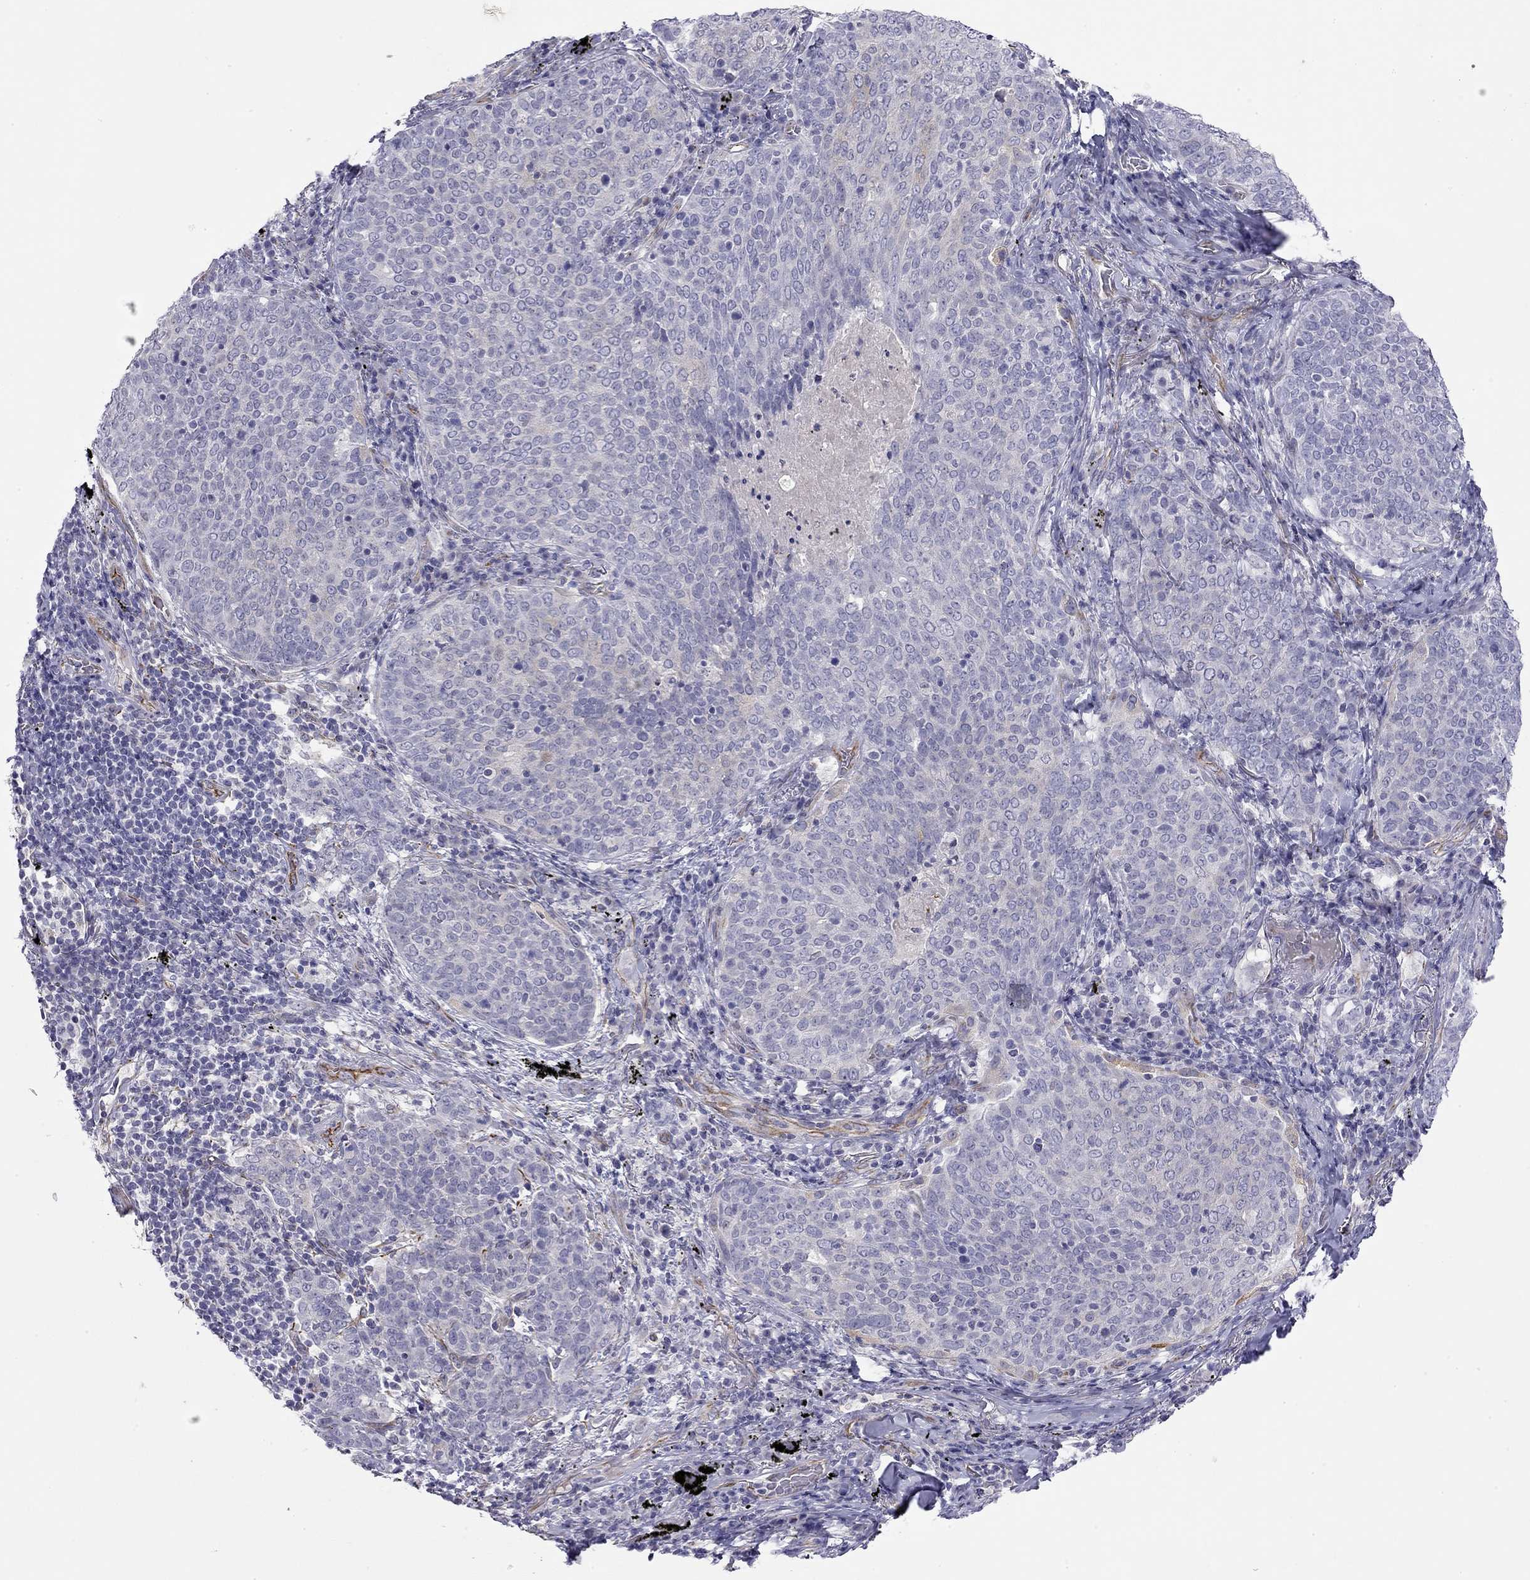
{"staining": {"intensity": "negative", "quantity": "none", "location": "none"}, "tissue": "lung cancer", "cell_type": "Tumor cells", "image_type": "cancer", "snomed": [{"axis": "morphology", "description": "Squamous cell carcinoma, NOS"}, {"axis": "topography", "description": "Lung"}], "caption": "High power microscopy histopathology image of an IHC photomicrograph of lung cancer (squamous cell carcinoma), revealing no significant positivity in tumor cells.", "gene": "RTL1", "patient": {"sex": "male", "age": 82}}